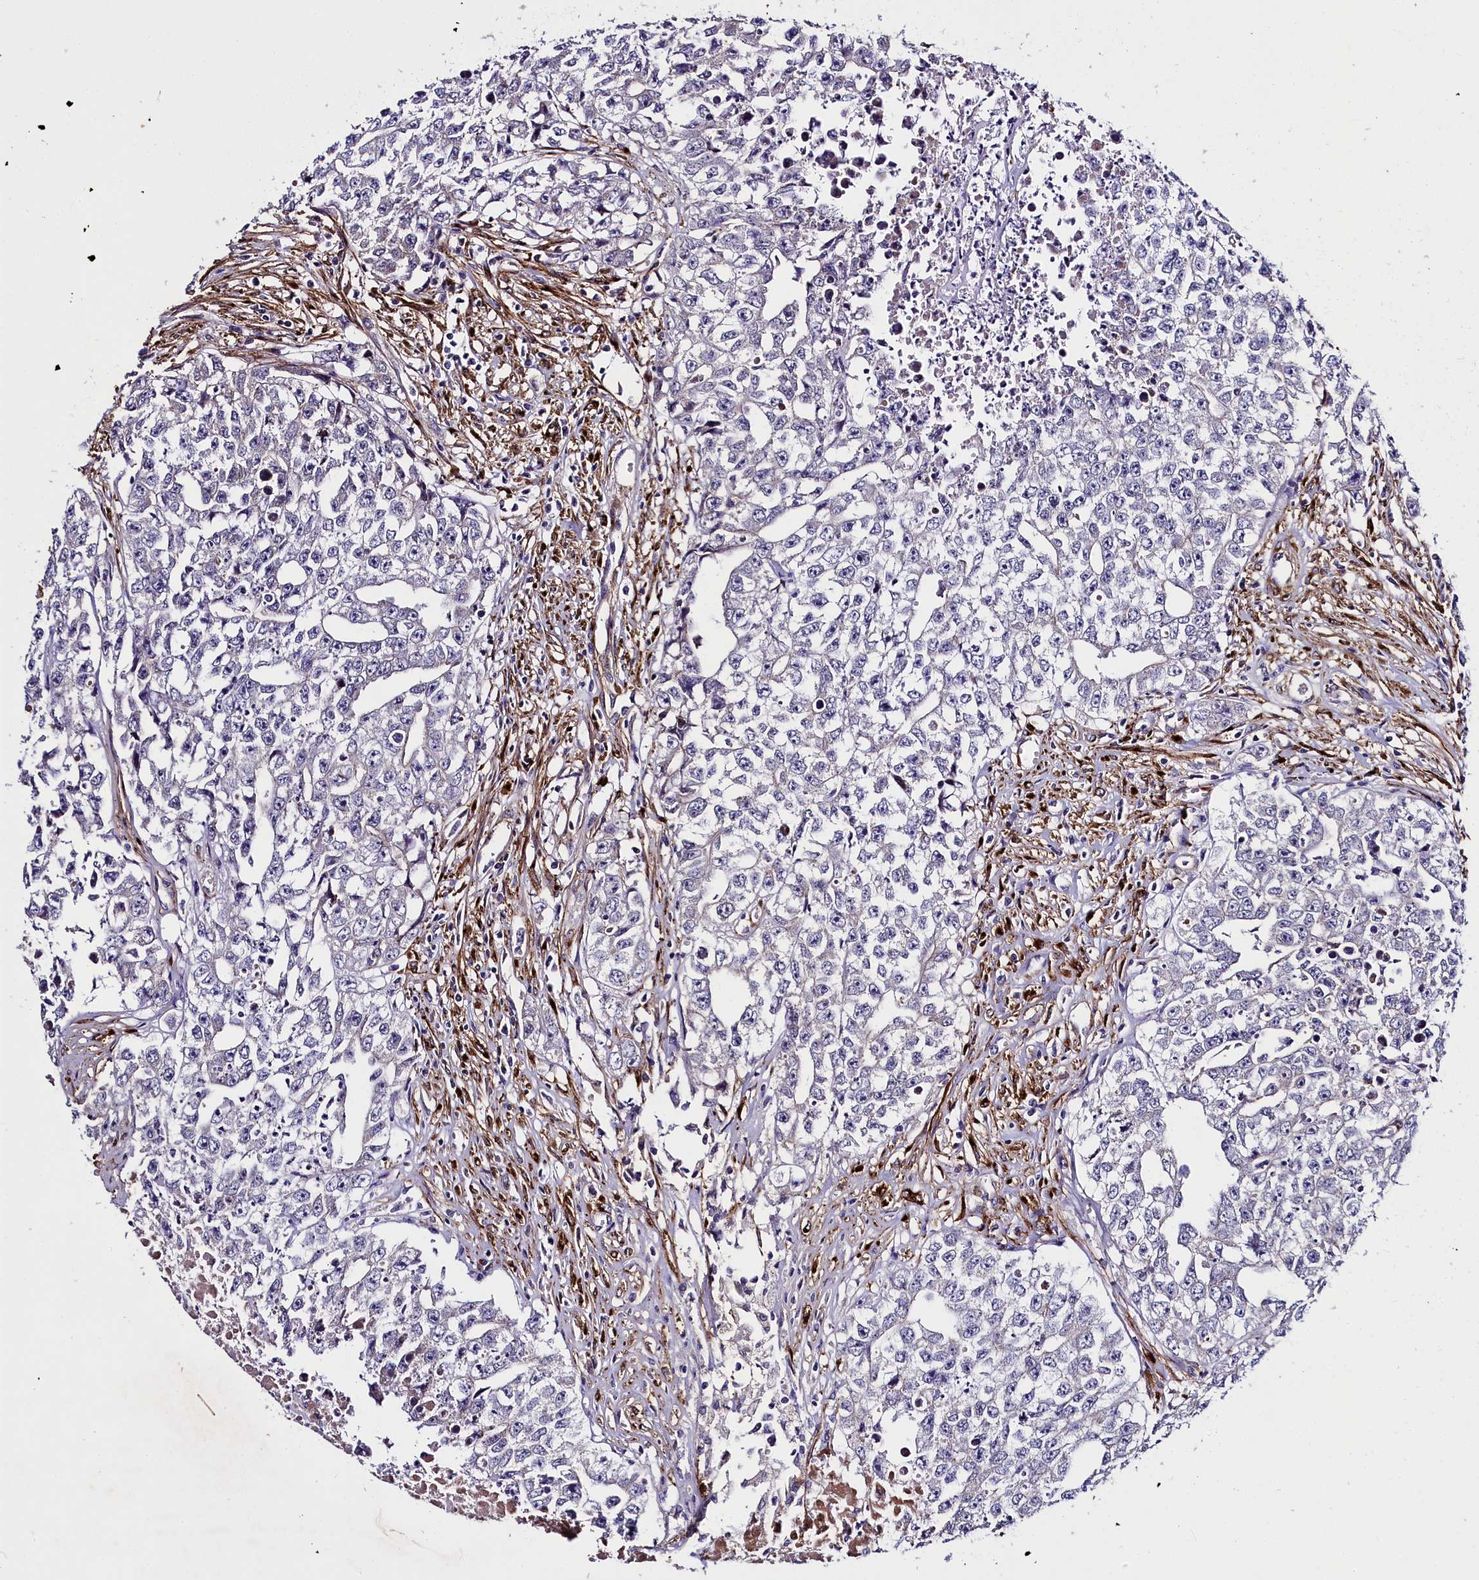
{"staining": {"intensity": "negative", "quantity": "none", "location": "none"}, "tissue": "testis cancer", "cell_type": "Tumor cells", "image_type": "cancer", "snomed": [{"axis": "morphology", "description": "Seminoma, NOS"}, {"axis": "morphology", "description": "Carcinoma, Embryonal, NOS"}, {"axis": "topography", "description": "Testis"}], "caption": "An immunohistochemistry (IHC) image of testis embryonal carcinoma is shown. There is no staining in tumor cells of testis embryonal carcinoma.", "gene": "MRC2", "patient": {"sex": "male", "age": 43}}